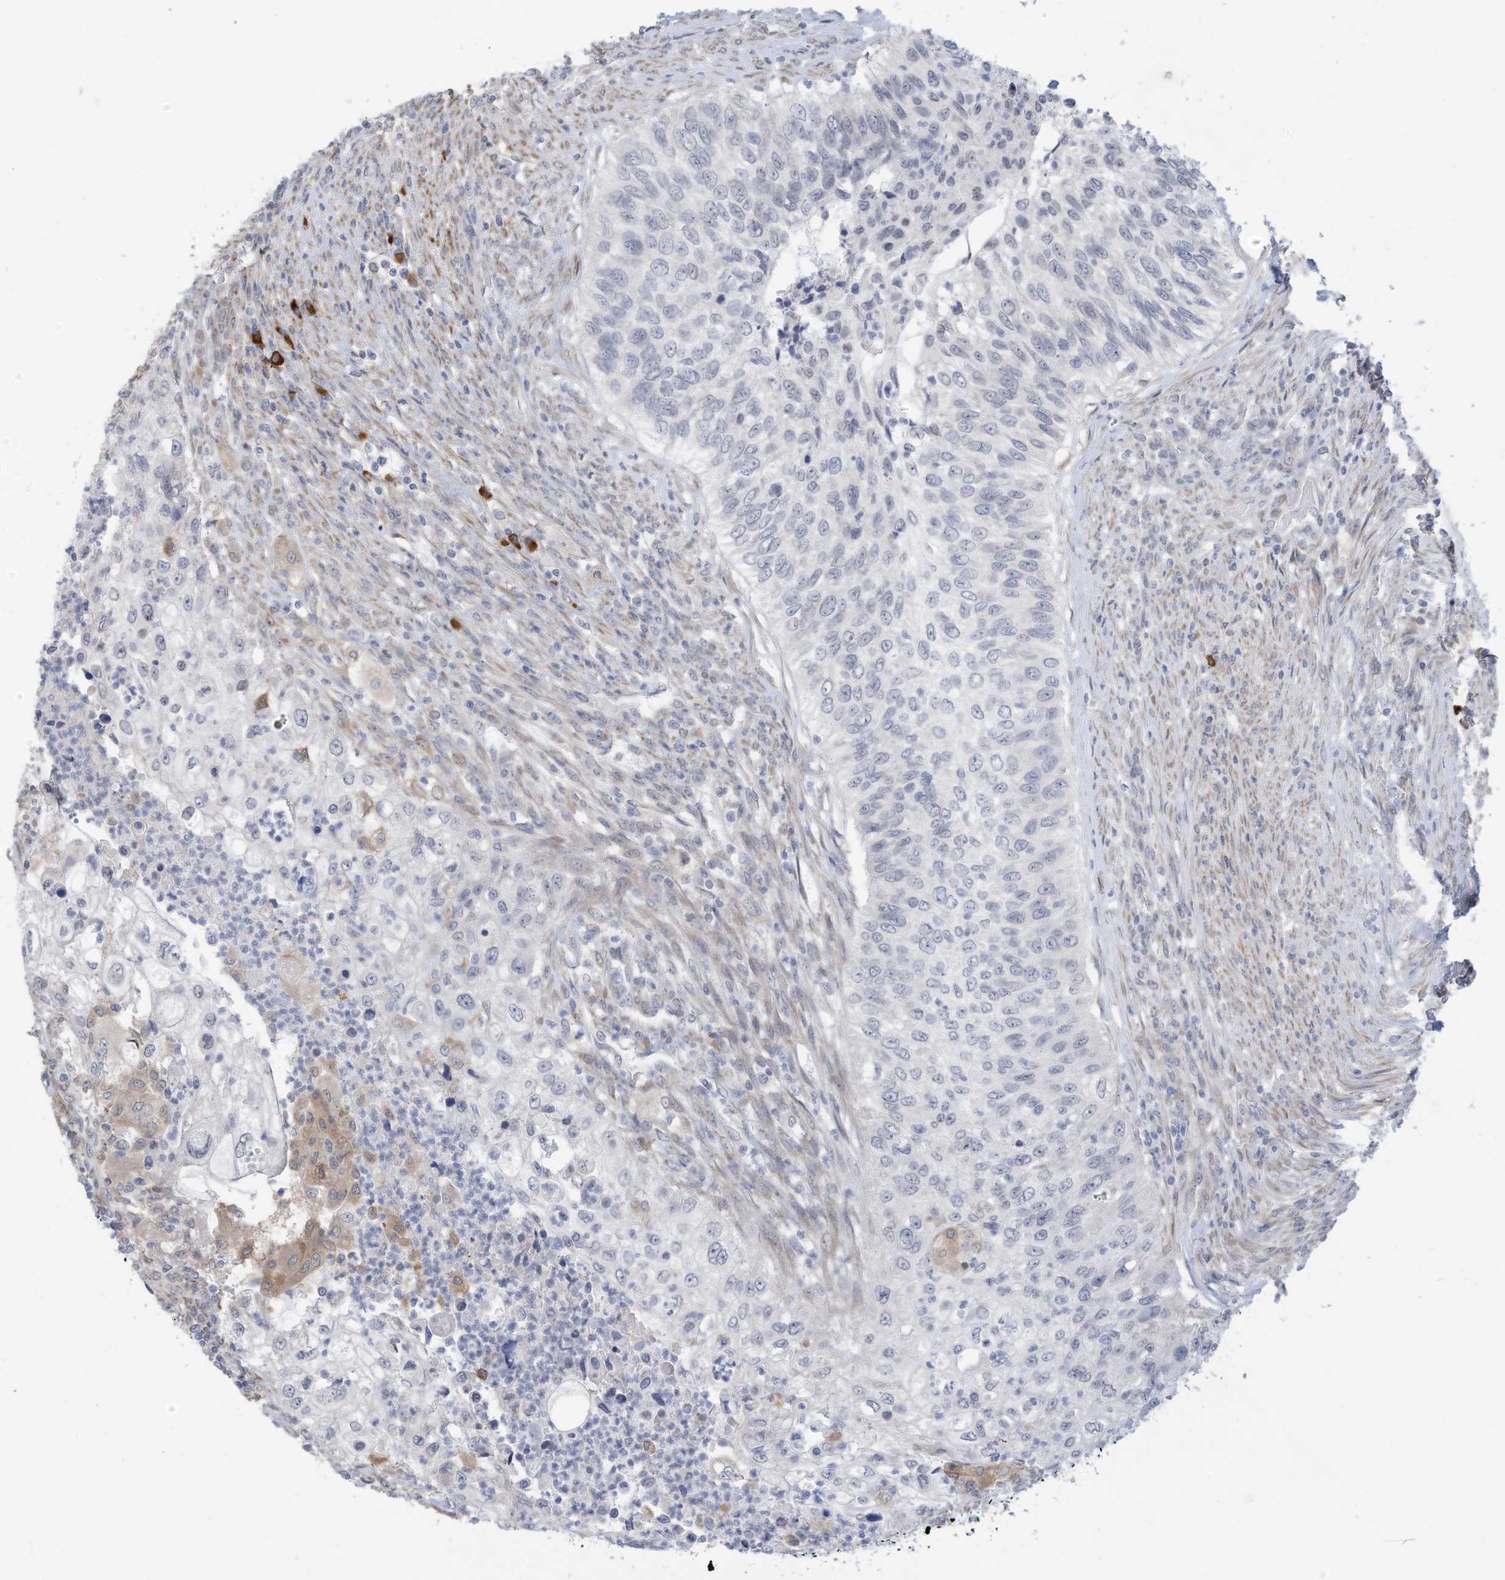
{"staining": {"intensity": "negative", "quantity": "none", "location": "none"}, "tissue": "urothelial cancer", "cell_type": "Tumor cells", "image_type": "cancer", "snomed": [{"axis": "morphology", "description": "Urothelial carcinoma, High grade"}, {"axis": "topography", "description": "Urinary bladder"}], "caption": "There is no significant expression in tumor cells of urothelial cancer.", "gene": "ZNF292", "patient": {"sex": "female", "age": 60}}